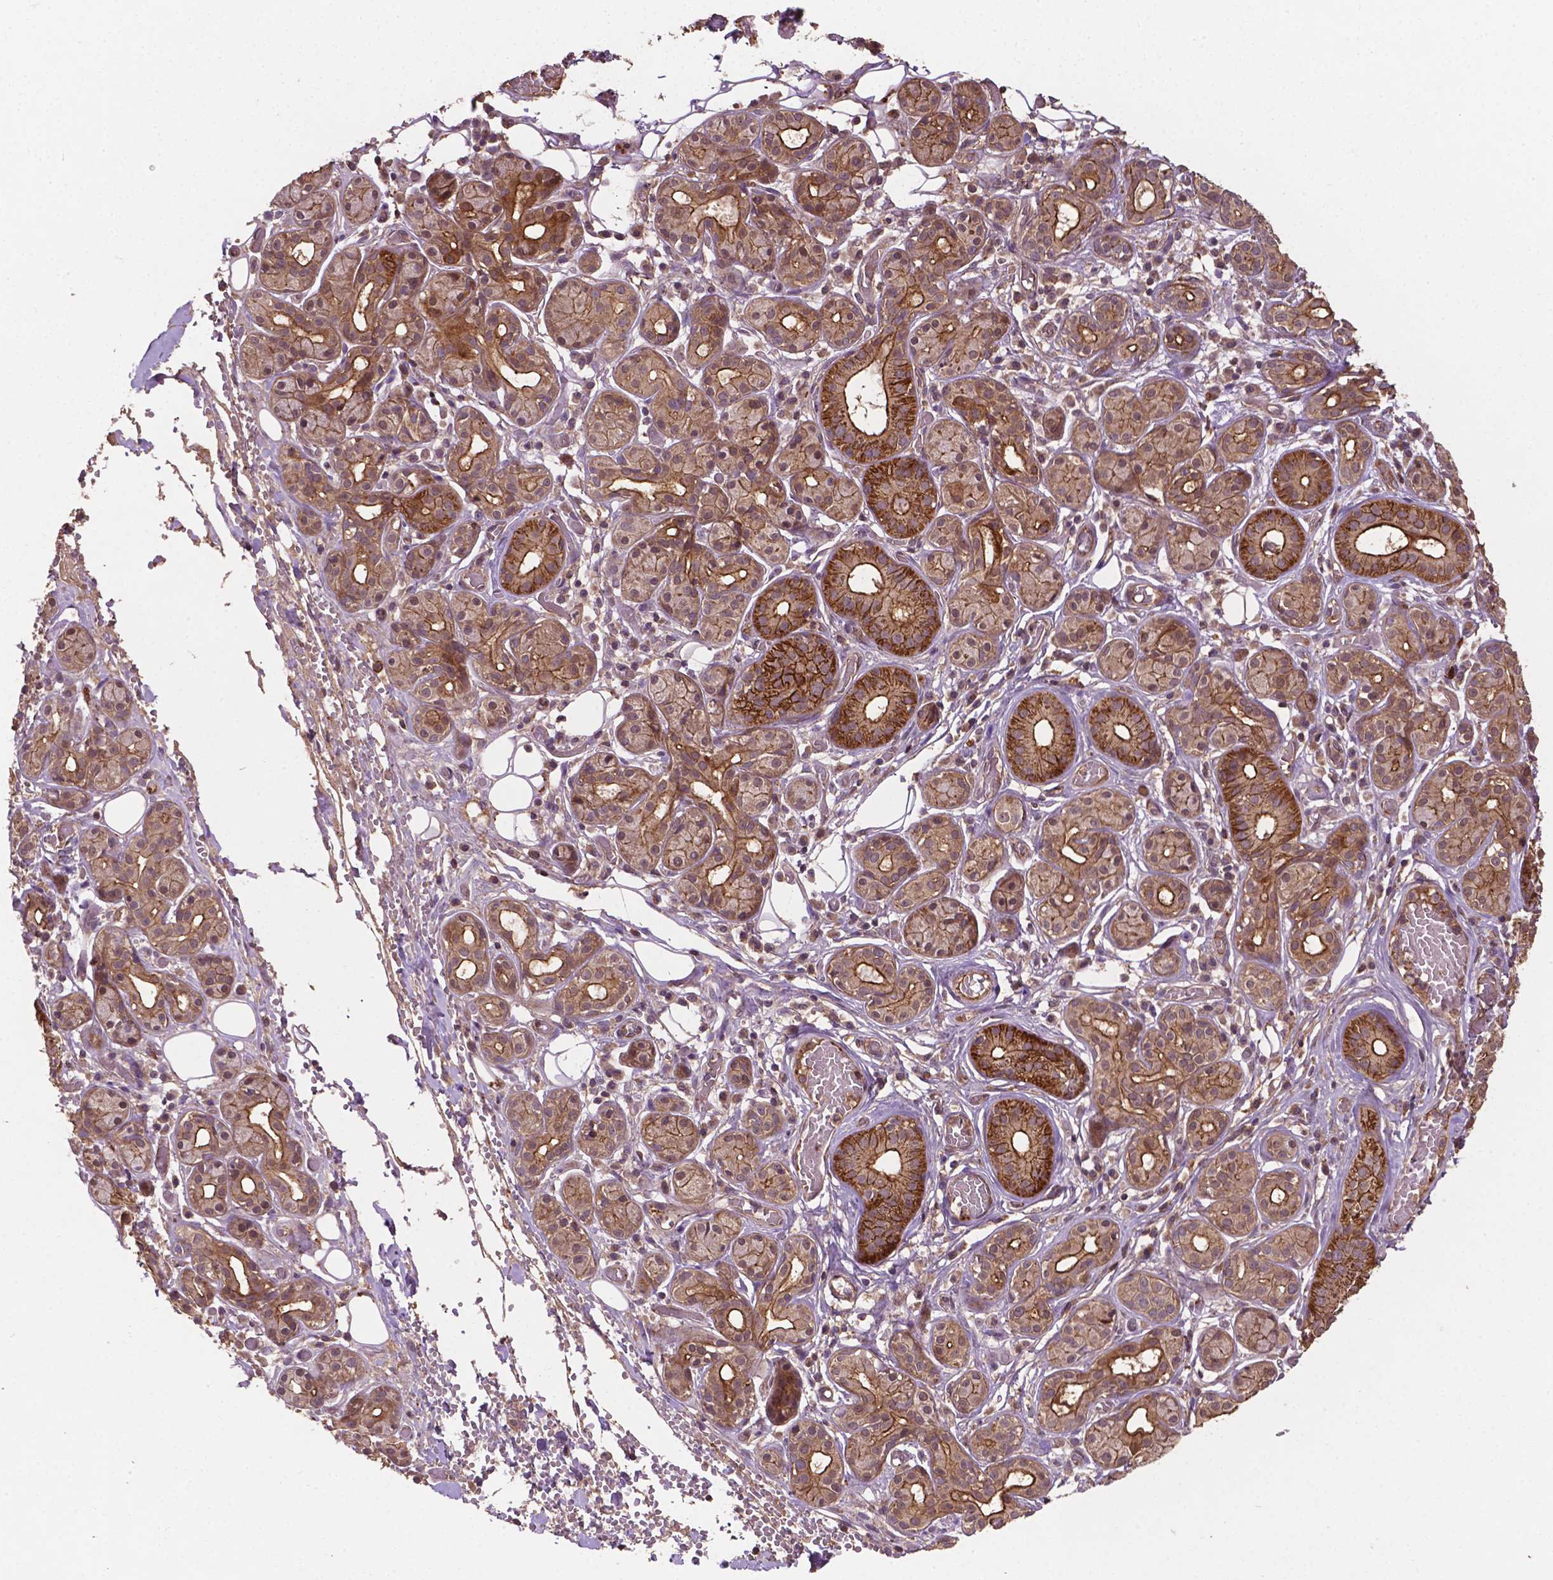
{"staining": {"intensity": "moderate", "quantity": ">75%", "location": "cytoplasmic/membranous"}, "tissue": "salivary gland", "cell_type": "Glandular cells", "image_type": "normal", "snomed": [{"axis": "morphology", "description": "Normal tissue, NOS"}, {"axis": "topography", "description": "Salivary gland"}, {"axis": "topography", "description": "Peripheral nerve tissue"}], "caption": "Salivary gland stained with a brown dye reveals moderate cytoplasmic/membranous positive staining in approximately >75% of glandular cells.", "gene": "ZMYND19", "patient": {"sex": "male", "age": 71}}